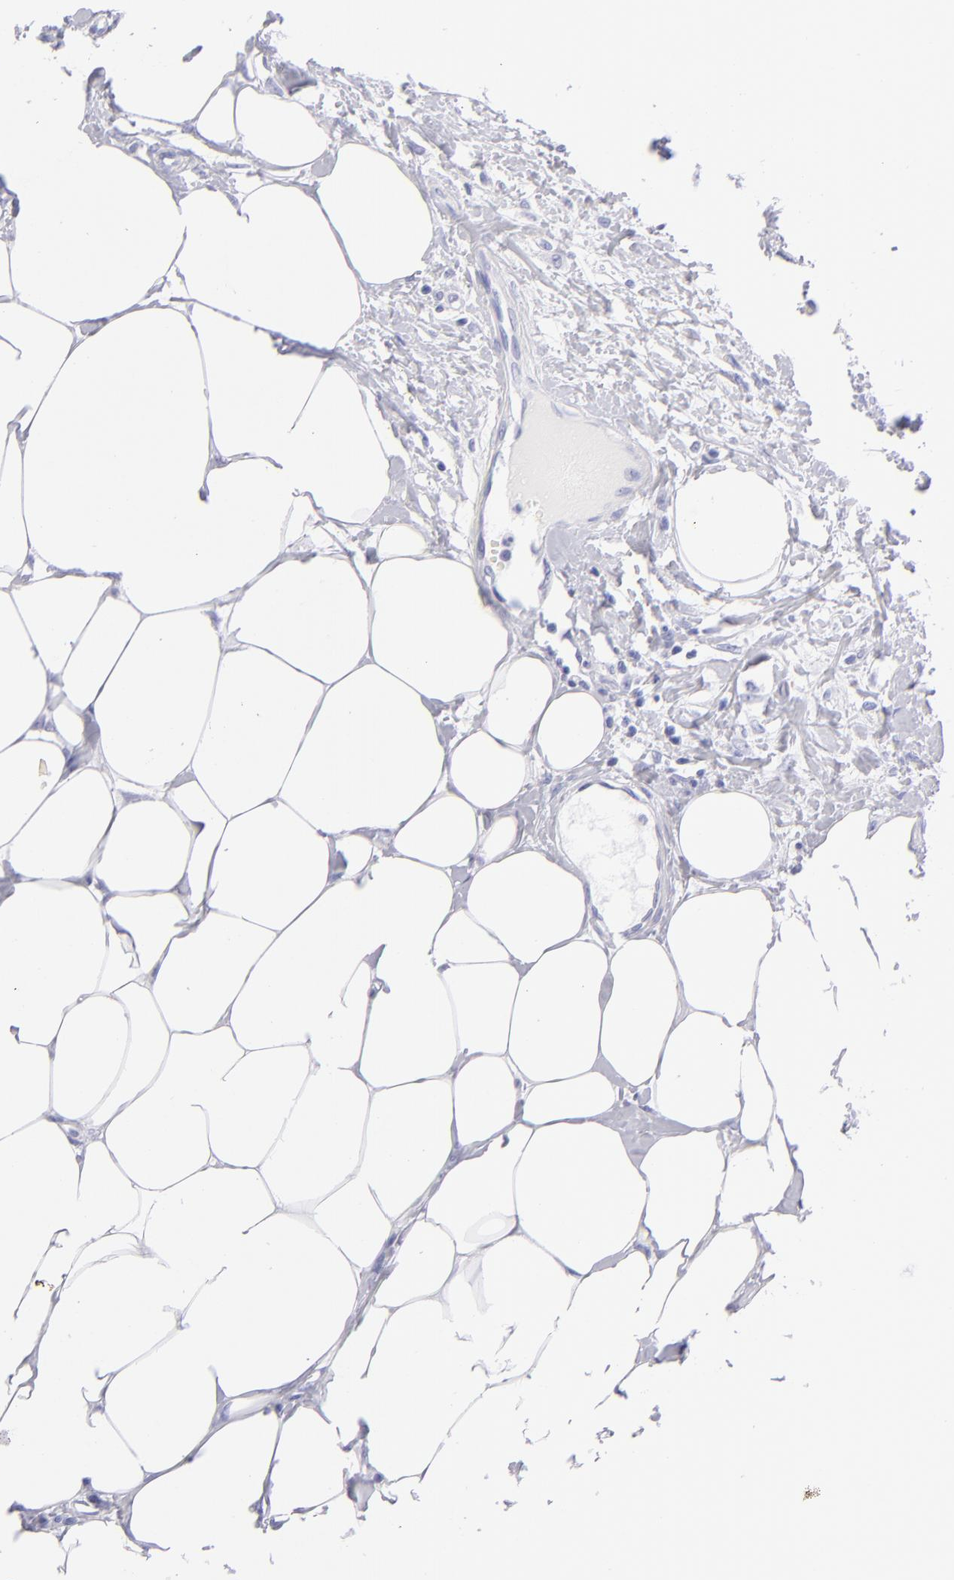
{"staining": {"intensity": "negative", "quantity": "none", "location": "none"}, "tissue": "urothelial cancer", "cell_type": "Tumor cells", "image_type": "cancer", "snomed": [{"axis": "morphology", "description": "Urothelial carcinoma, High grade"}, {"axis": "topography", "description": "Urinary bladder"}], "caption": "IHC photomicrograph of neoplastic tissue: urothelial carcinoma (high-grade) stained with DAB (3,3'-diaminobenzidine) exhibits no significant protein positivity in tumor cells.", "gene": "PRPH", "patient": {"sex": "male", "age": 56}}